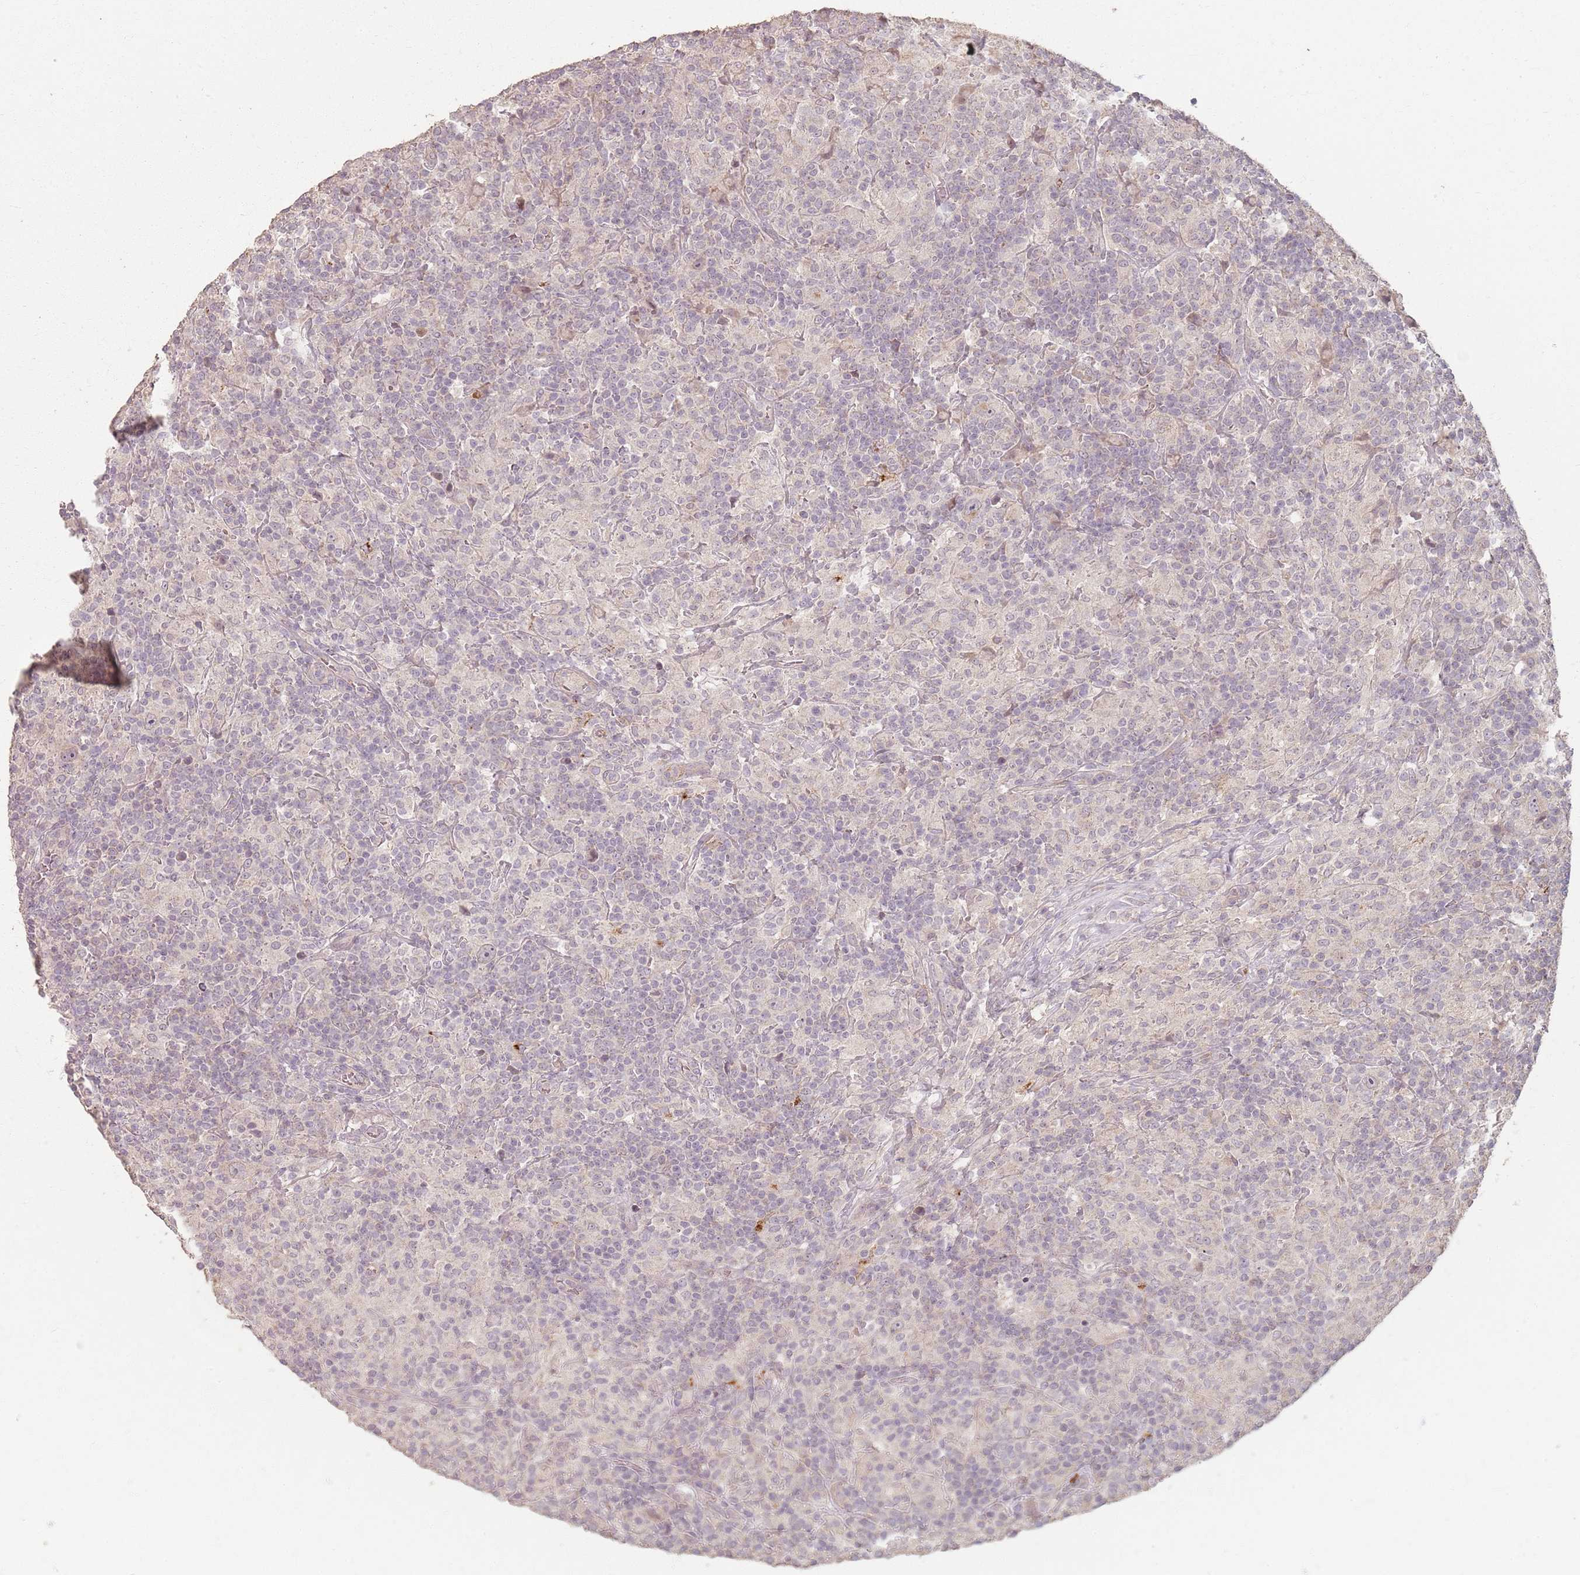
{"staining": {"intensity": "negative", "quantity": "none", "location": "none"}, "tissue": "lymphoma", "cell_type": "Tumor cells", "image_type": "cancer", "snomed": [{"axis": "morphology", "description": "Hodgkin's disease, NOS"}, {"axis": "topography", "description": "Lymph node"}], "caption": "IHC image of human Hodgkin's disease stained for a protein (brown), which exhibits no staining in tumor cells. Nuclei are stained in blue.", "gene": "CCDC168", "patient": {"sex": "male", "age": 70}}